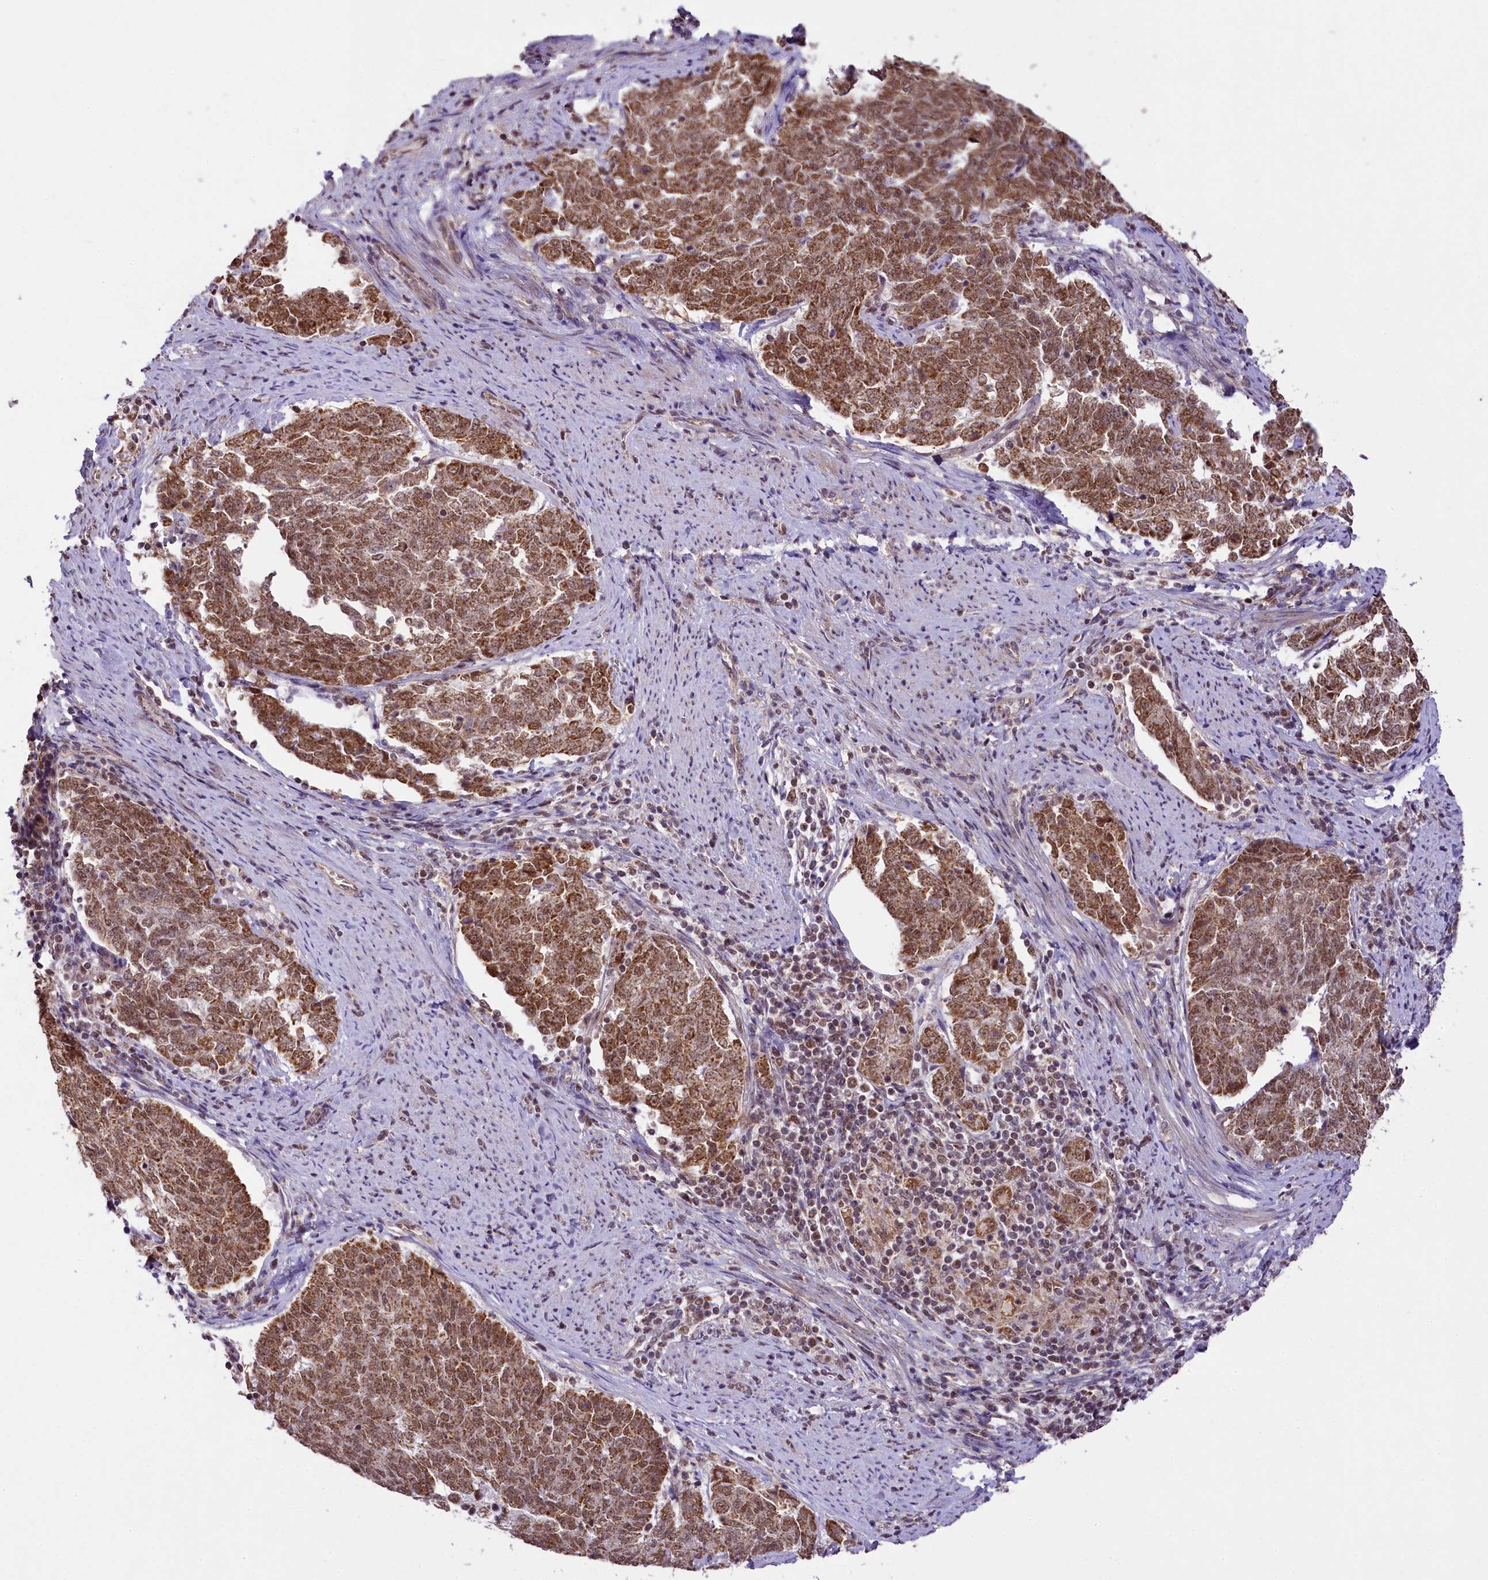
{"staining": {"intensity": "strong", "quantity": ">75%", "location": "nuclear"}, "tissue": "endometrial cancer", "cell_type": "Tumor cells", "image_type": "cancer", "snomed": [{"axis": "morphology", "description": "Adenocarcinoma, NOS"}, {"axis": "topography", "description": "Endometrium"}], "caption": "Brown immunohistochemical staining in adenocarcinoma (endometrial) demonstrates strong nuclear staining in approximately >75% of tumor cells.", "gene": "PAF1", "patient": {"sex": "female", "age": 80}}